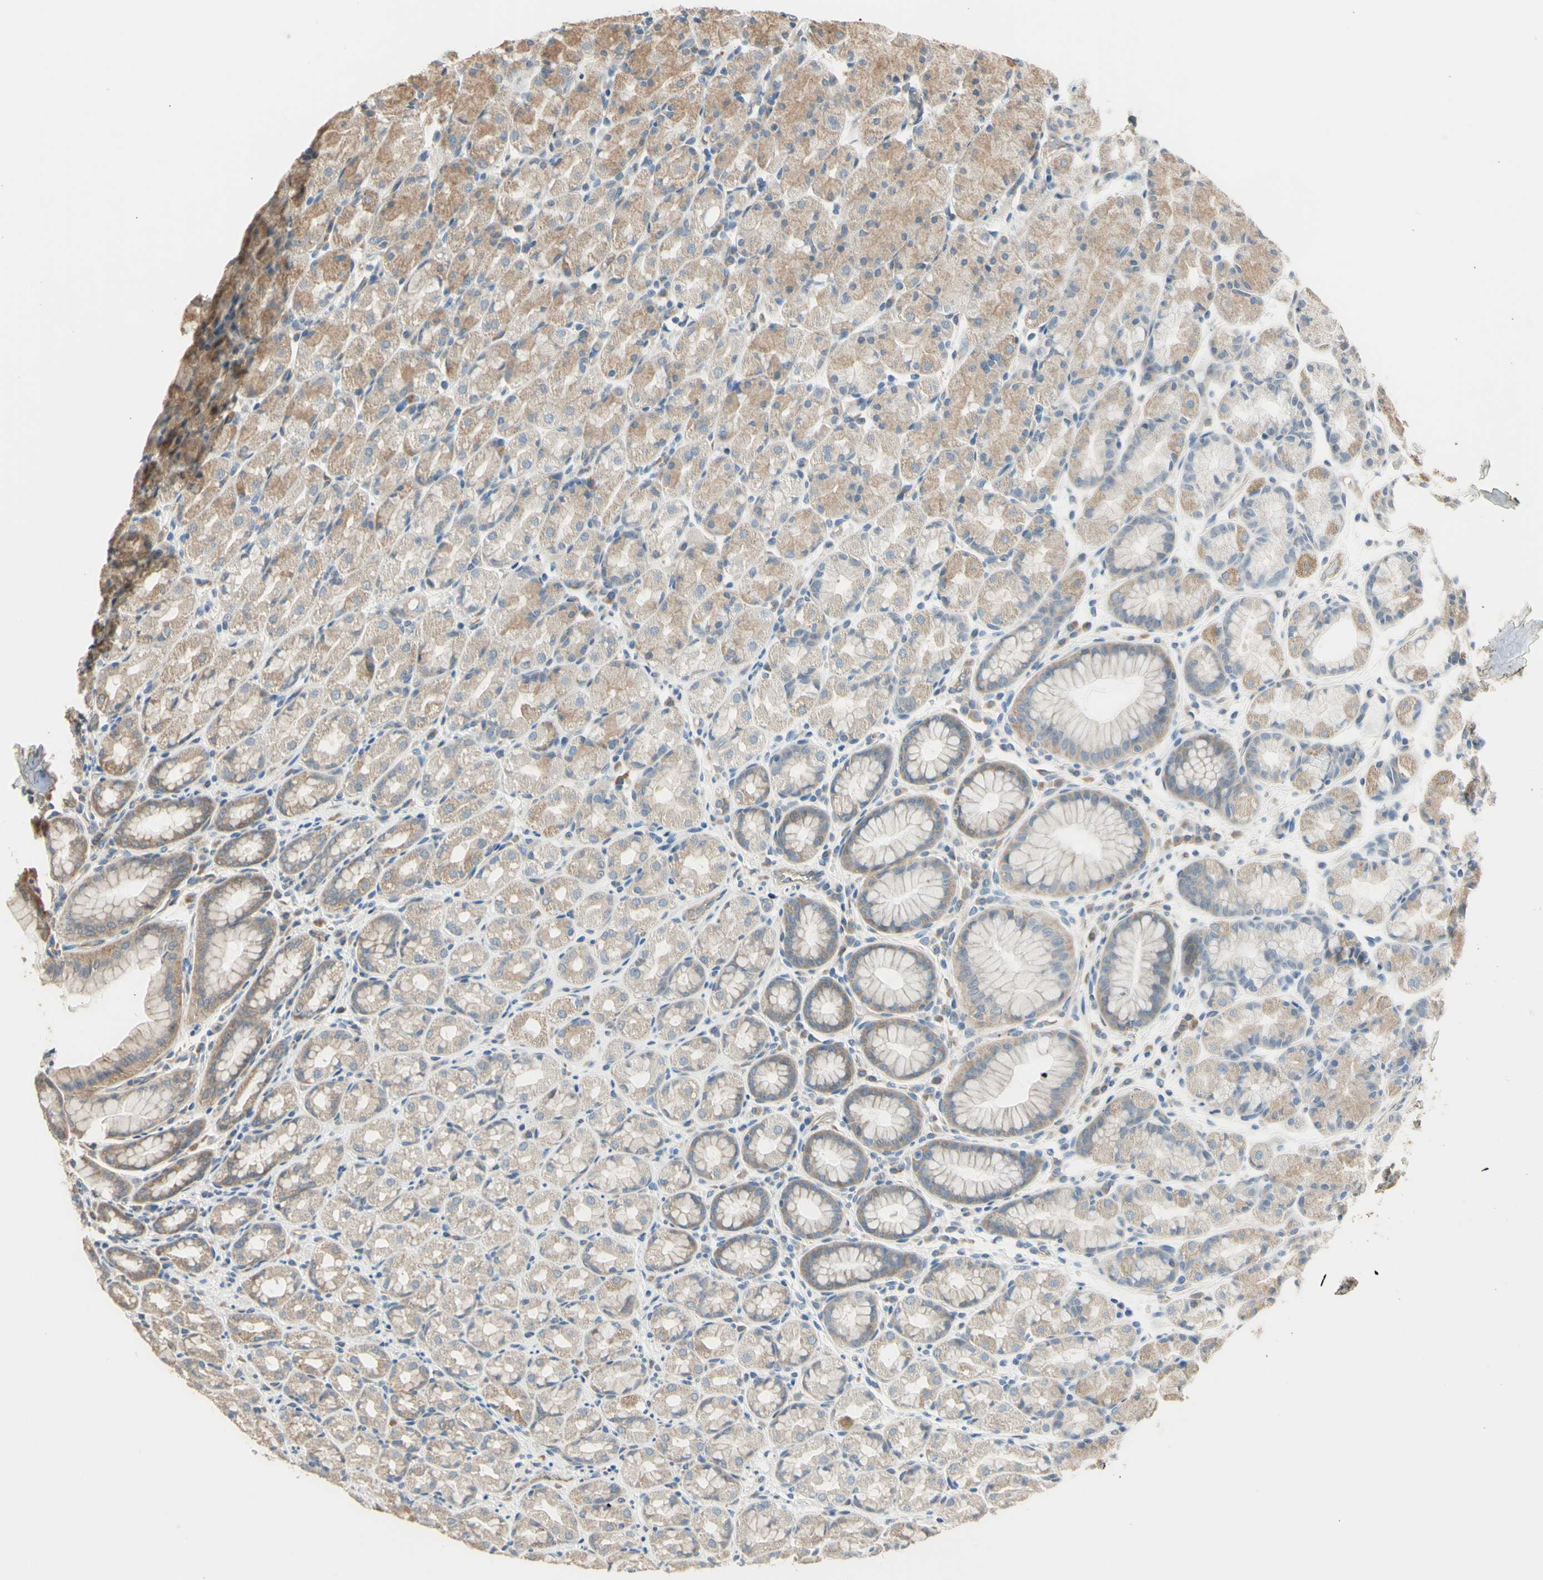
{"staining": {"intensity": "moderate", "quantity": ">75%", "location": "cytoplasmic/membranous"}, "tissue": "stomach", "cell_type": "Glandular cells", "image_type": "normal", "snomed": [{"axis": "morphology", "description": "Normal tissue, NOS"}, {"axis": "topography", "description": "Stomach, upper"}], "caption": "A micrograph of stomach stained for a protein reveals moderate cytoplasmic/membranous brown staining in glandular cells.", "gene": "EFNB2", "patient": {"sex": "male", "age": 68}}